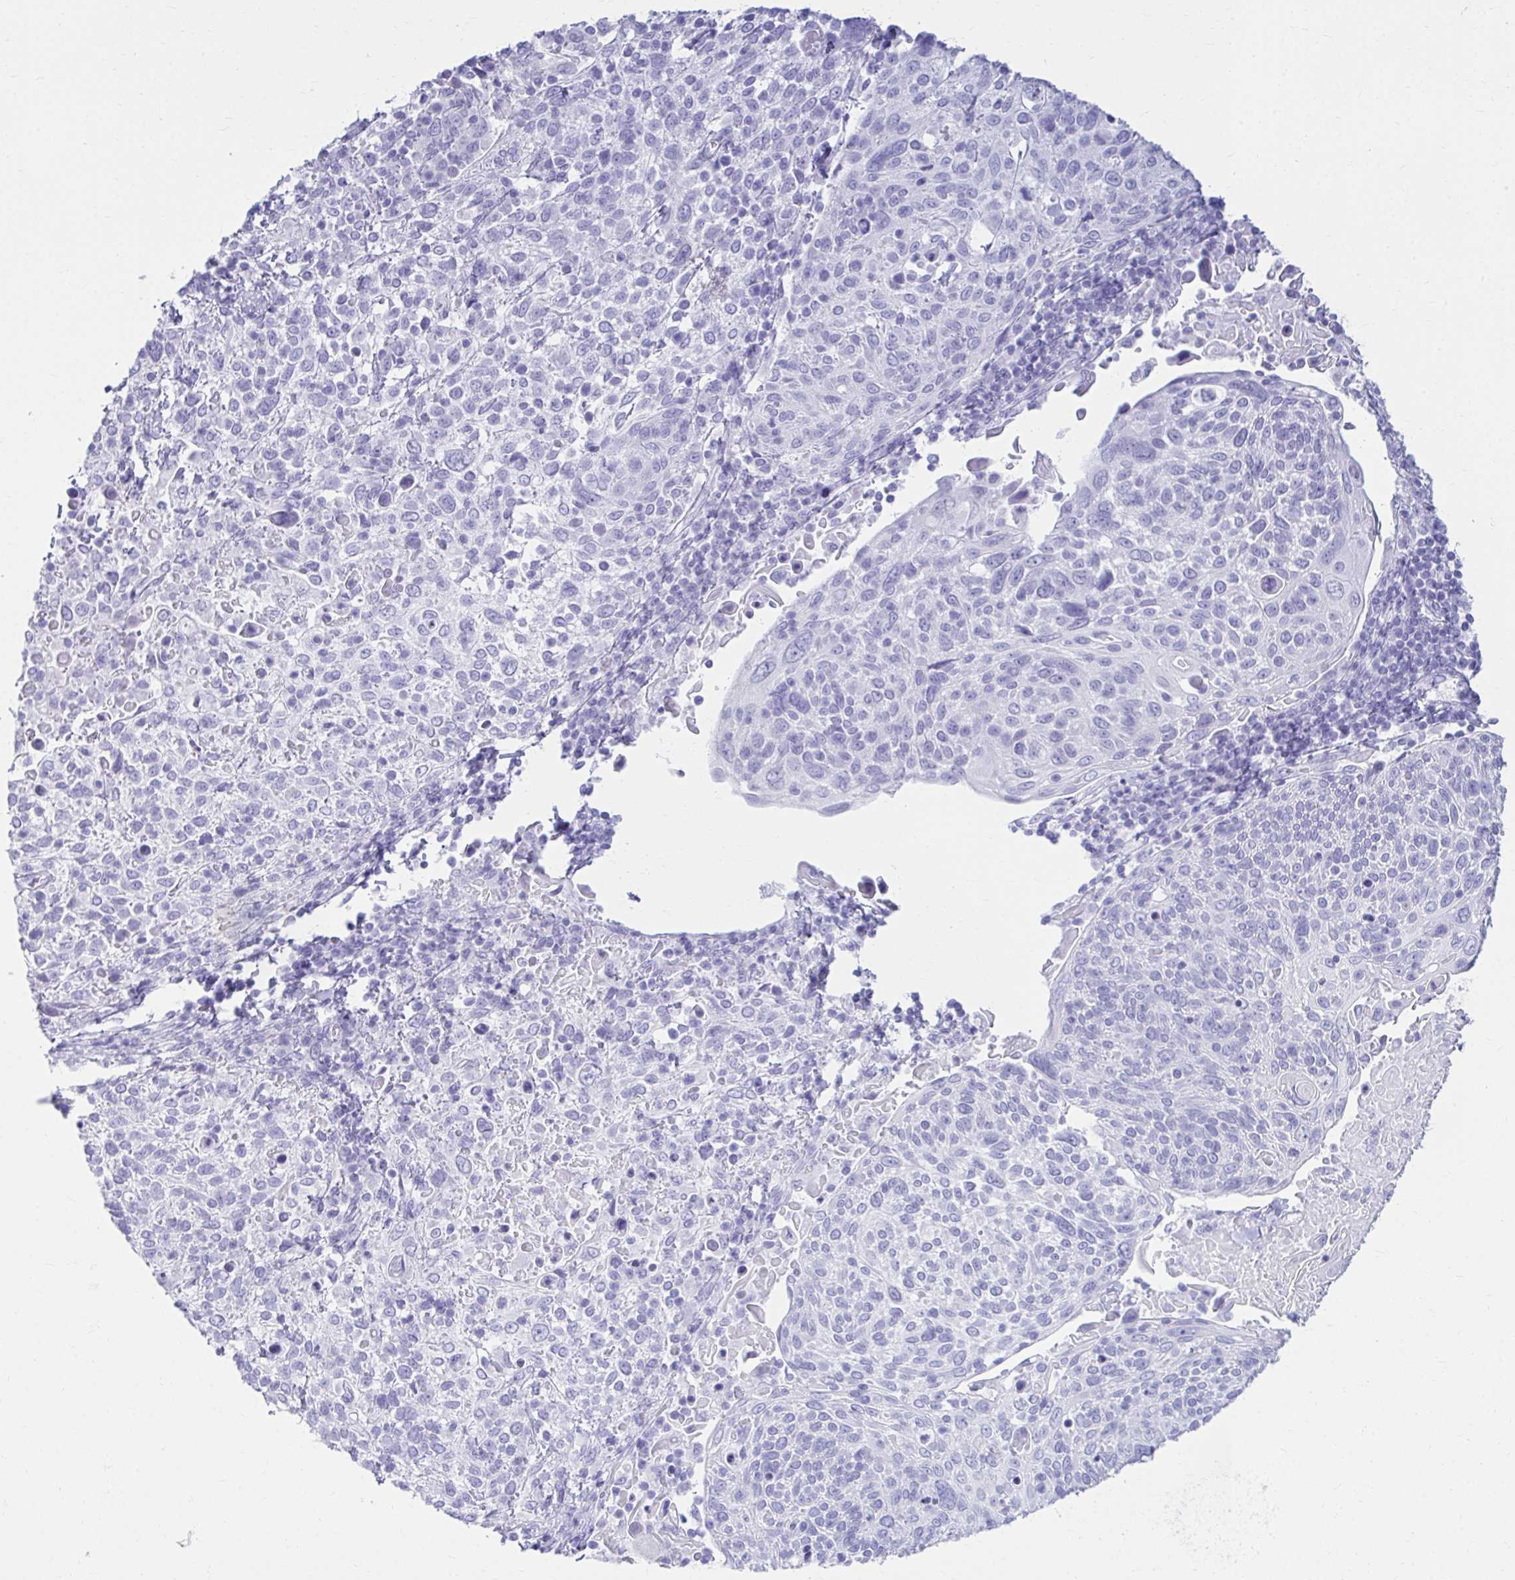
{"staining": {"intensity": "negative", "quantity": "none", "location": "none"}, "tissue": "cervical cancer", "cell_type": "Tumor cells", "image_type": "cancer", "snomed": [{"axis": "morphology", "description": "Squamous cell carcinoma, NOS"}, {"axis": "topography", "description": "Cervix"}], "caption": "The image demonstrates no significant staining in tumor cells of cervical cancer (squamous cell carcinoma). (DAB immunohistochemistry (IHC) visualized using brightfield microscopy, high magnification).", "gene": "ATP4B", "patient": {"sex": "female", "age": 61}}